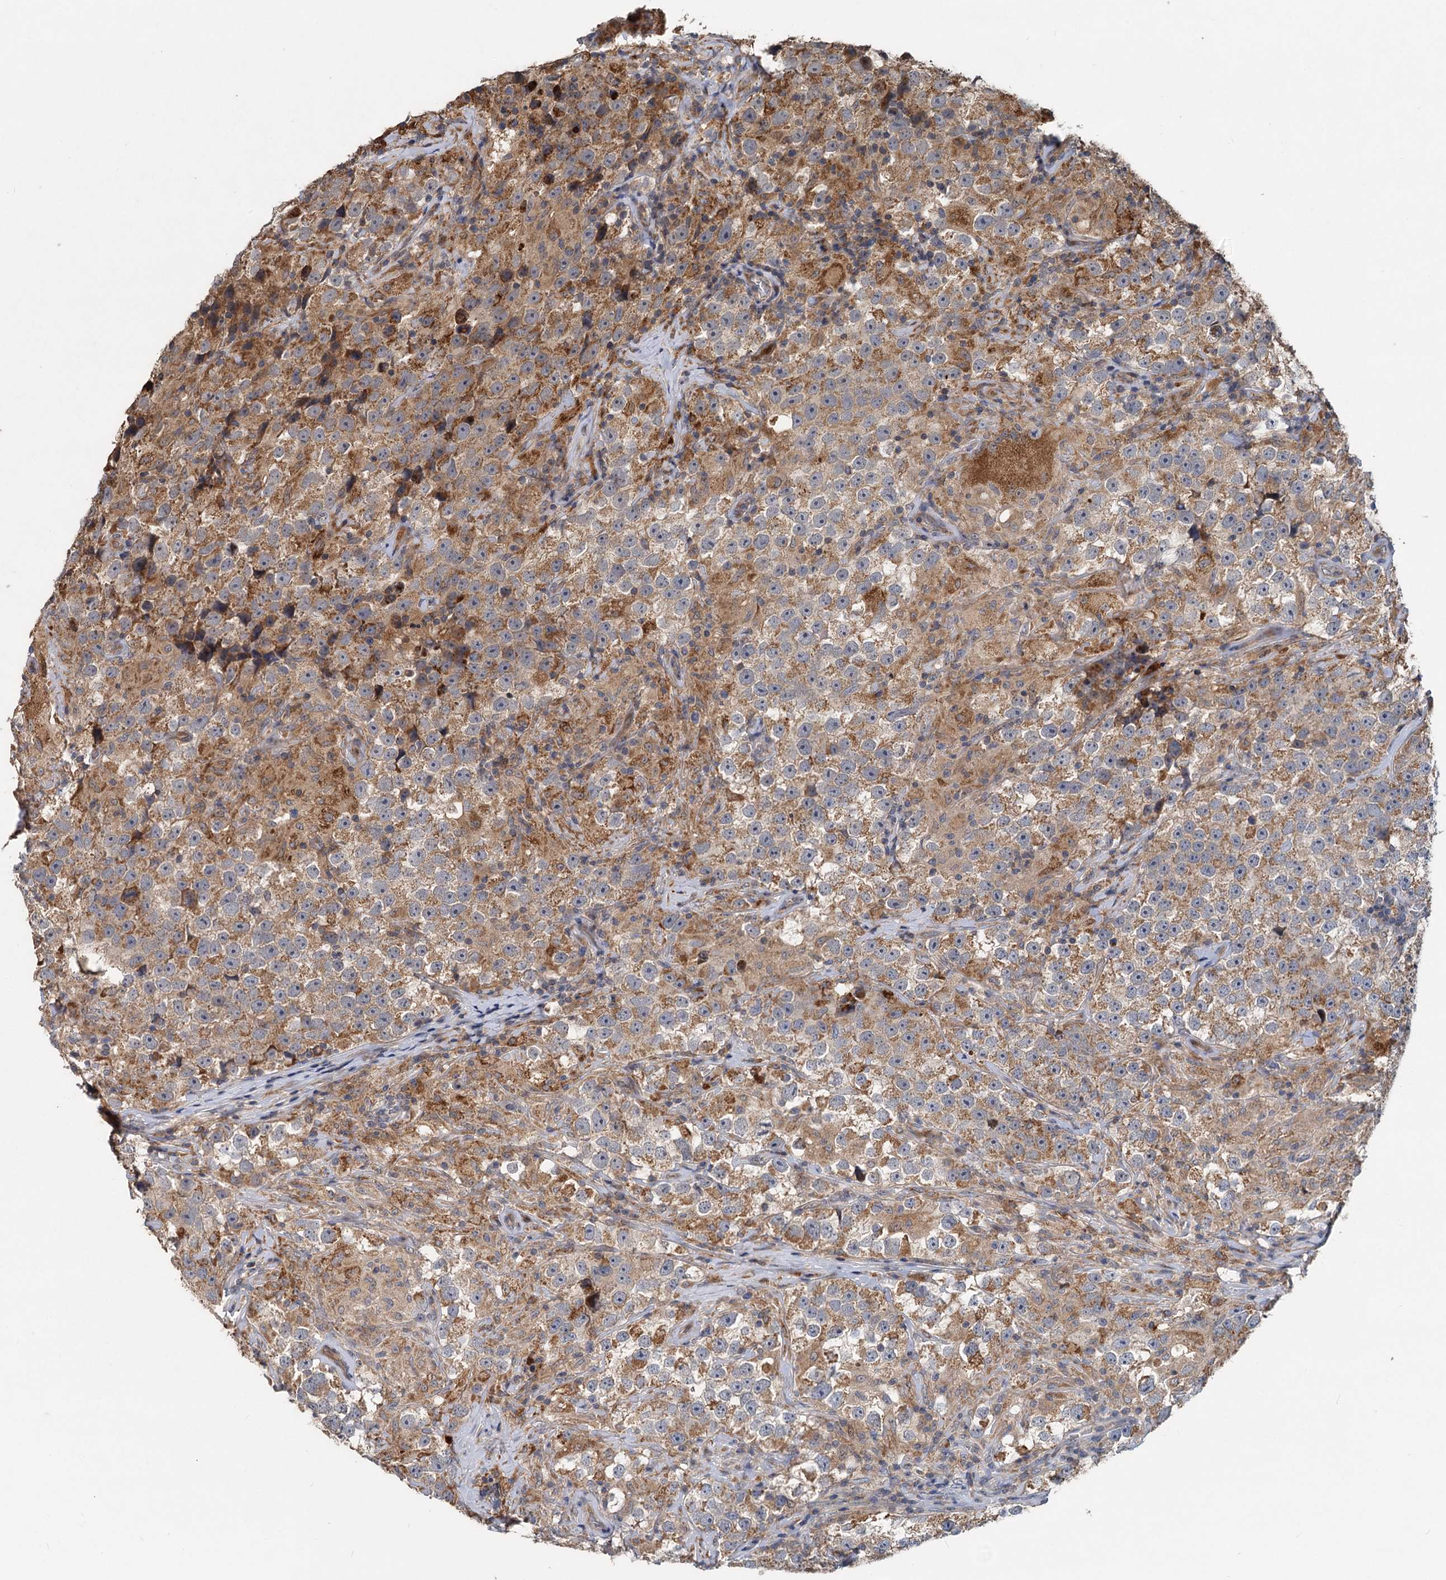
{"staining": {"intensity": "moderate", "quantity": ">75%", "location": "cytoplasmic/membranous"}, "tissue": "testis cancer", "cell_type": "Tumor cells", "image_type": "cancer", "snomed": [{"axis": "morphology", "description": "Seminoma, NOS"}, {"axis": "topography", "description": "Testis"}], "caption": "Tumor cells demonstrate moderate cytoplasmic/membranous expression in approximately >75% of cells in seminoma (testis). The staining is performed using DAB brown chromogen to label protein expression. The nuclei are counter-stained blue using hematoxylin.", "gene": "OTUB1", "patient": {"sex": "male", "age": 46}}